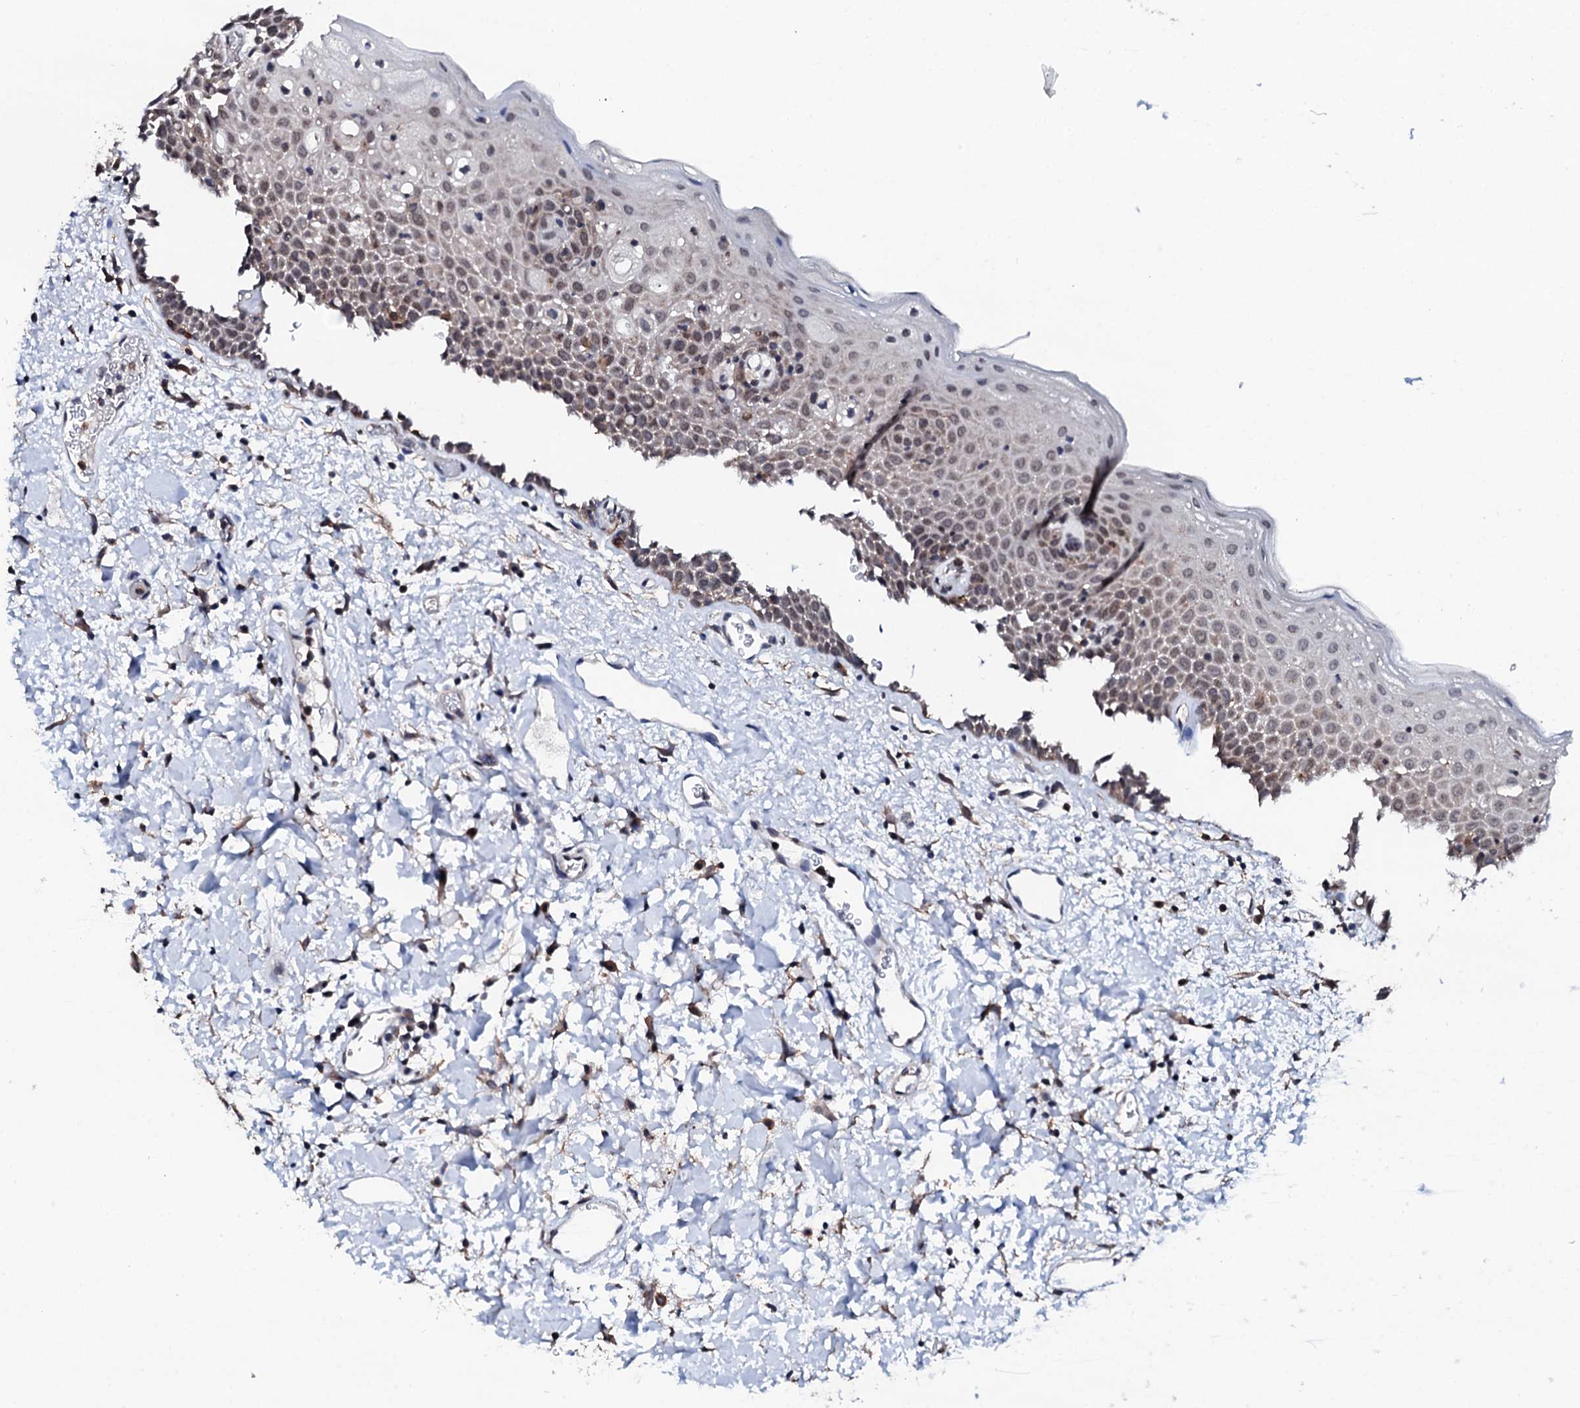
{"staining": {"intensity": "weak", "quantity": "25%-75%", "location": "cytoplasmic/membranous"}, "tissue": "oral mucosa", "cell_type": "Squamous epithelial cells", "image_type": "normal", "snomed": [{"axis": "morphology", "description": "Normal tissue, NOS"}, {"axis": "topography", "description": "Oral tissue"}], "caption": "Immunohistochemical staining of unremarkable human oral mucosa exhibits 25%-75% levels of weak cytoplasmic/membranous protein positivity in approximately 25%-75% of squamous epithelial cells. (brown staining indicates protein expression, while blue staining denotes nuclei).", "gene": "EDC3", "patient": {"sex": "male", "age": 74}}